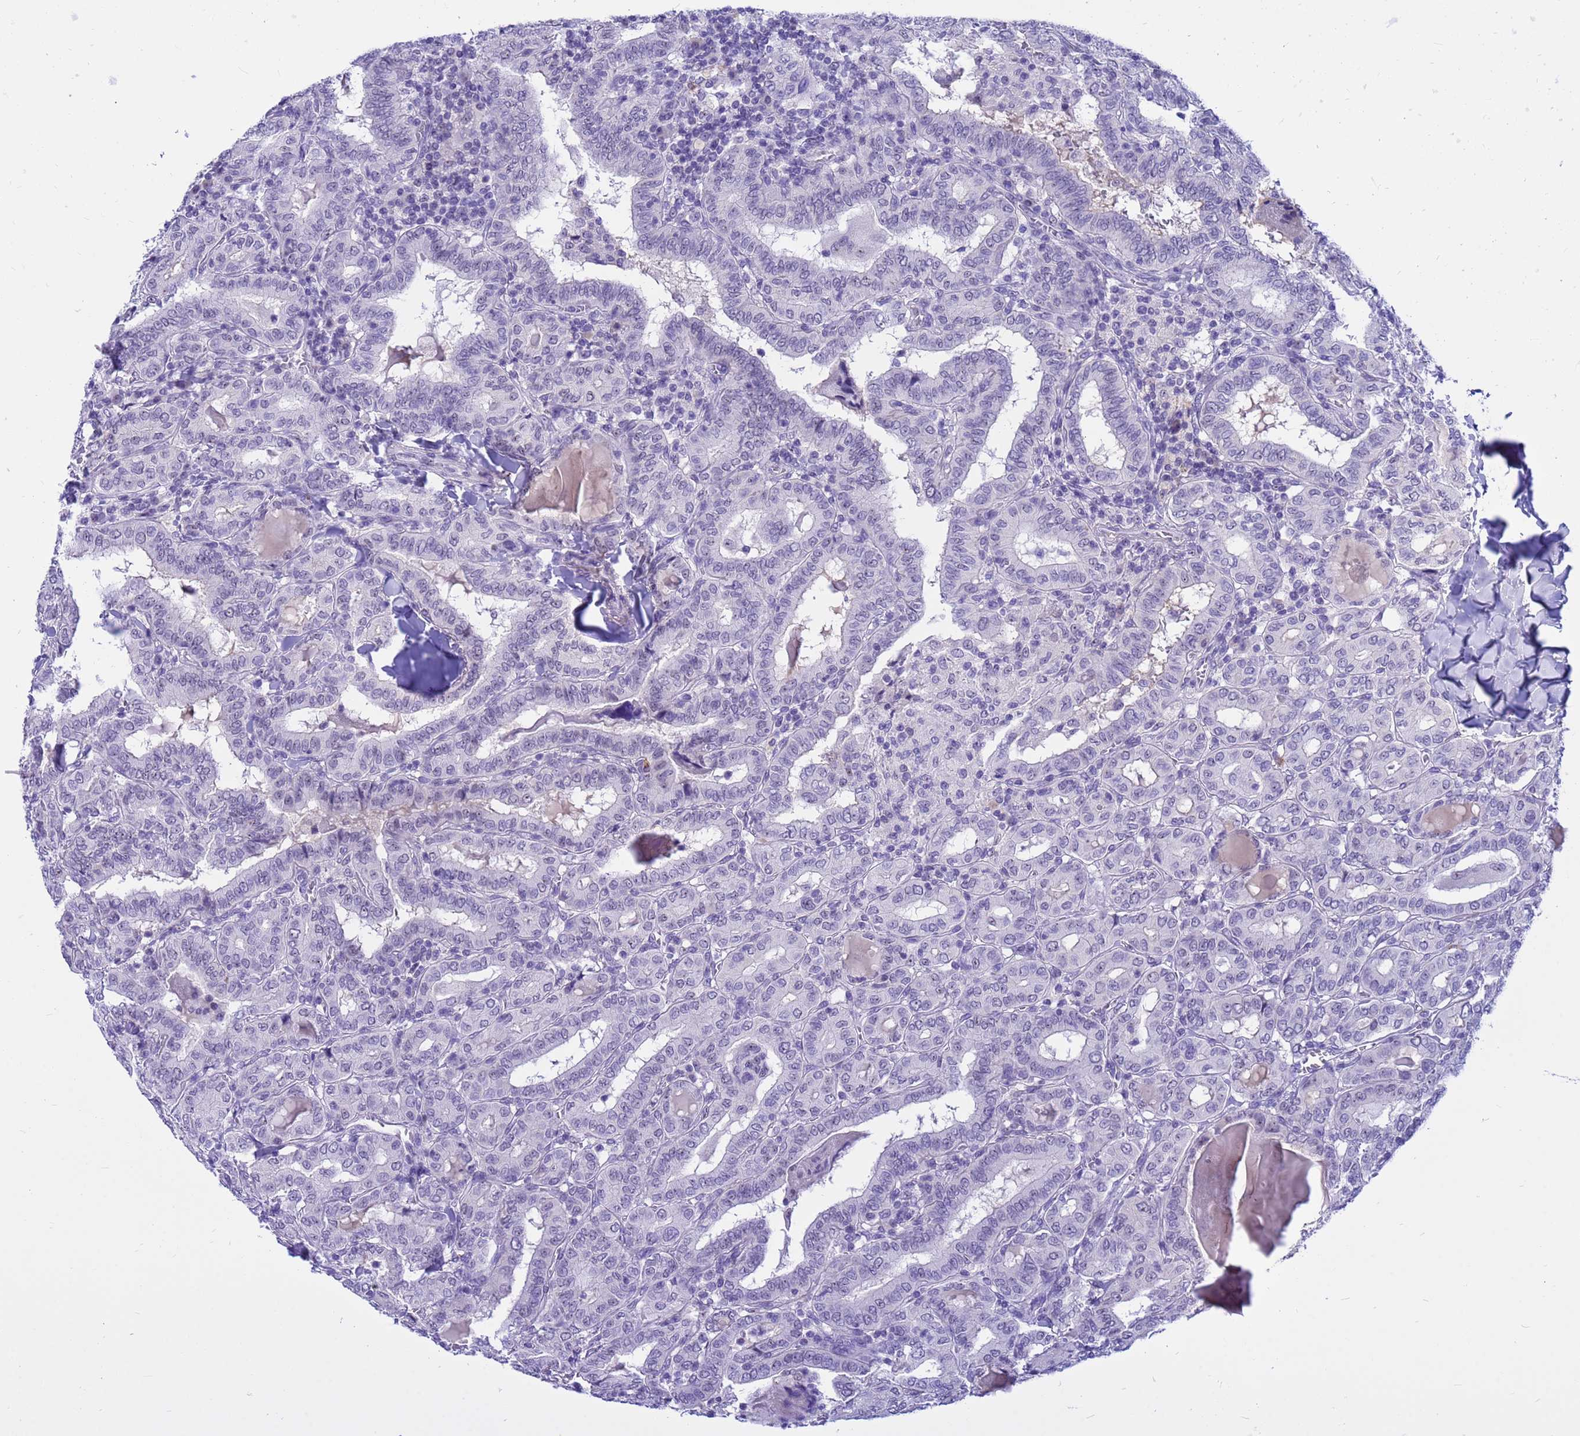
{"staining": {"intensity": "negative", "quantity": "none", "location": "none"}, "tissue": "thyroid cancer", "cell_type": "Tumor cells", "image_type": "cancer", "snomed": [{"axis": "morphology", "description": "Papillary adenocarcinoma, NOS"}, {"axis": "topography", "description": "Thyroid gland"}], "caption": "DAB (3,3'-diaminobenzidine) immunohistochemical staining of human thyroid cancer (papillary adenocarcinoma) displays no significant expression in tumor cells. (DAB IHC visualized using brightfield microscopy, high magnification).", "gene": "DMRTC2", "patient": {"sex": "female", "age": 72}}